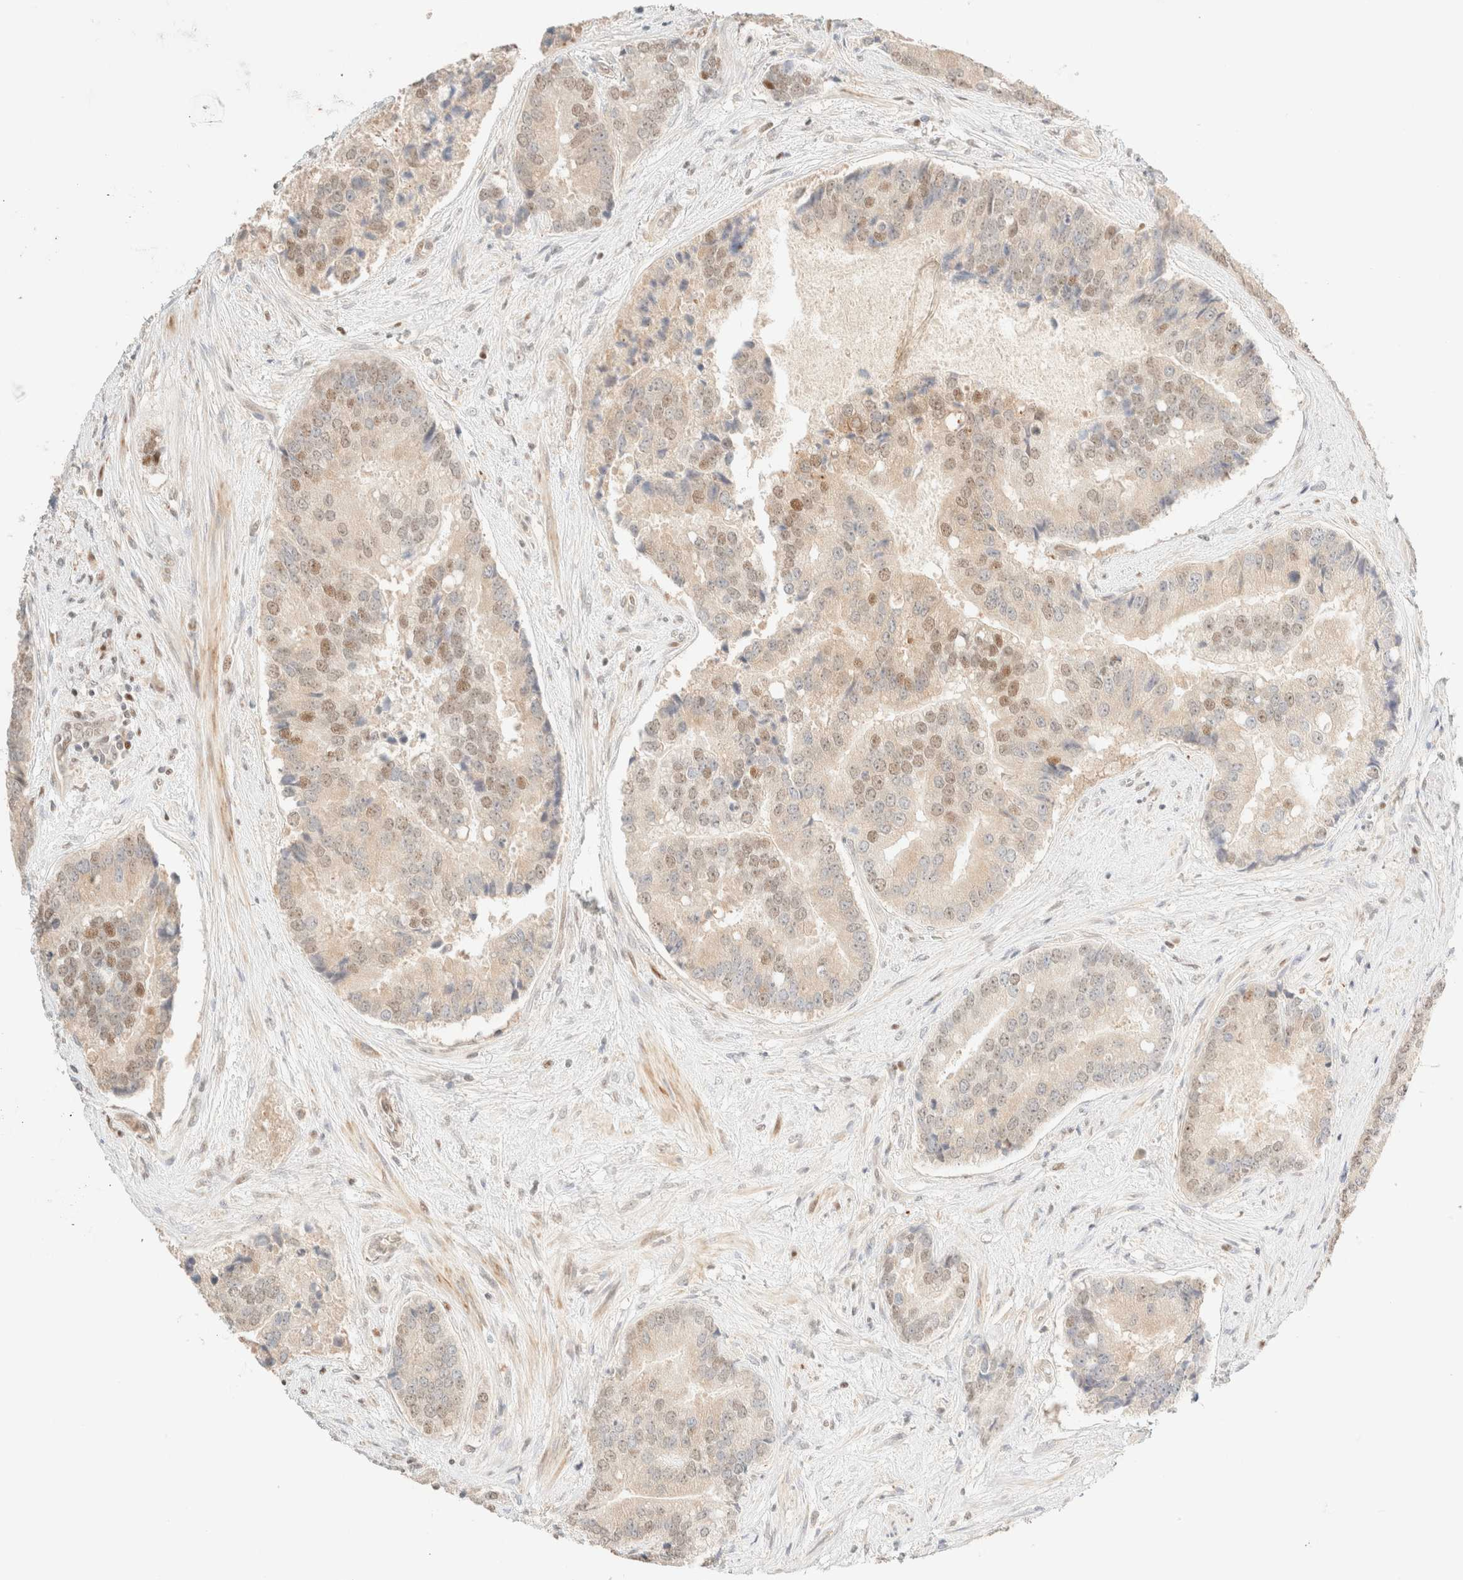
{"staining": {"intensity": "weak", "quantity": "25%-75%", "location": "nuclear"}, "tissue": "prostate cancer", "cell_type": "Tumor cells", "image_type": "cancer", "snomed": [{"axis": "morphology", "description": "Adenocarcinoma, High grade"}, {"axis": "topography", "description": "Prostate"}], "caption": "Immunohistochemical staining of prostate cancer exhibits weak nuclear protein staining in approximately 25%-75% of tumor cells.", "gene": "TSR1", "patient": {"sex": "male", "age": 70}}